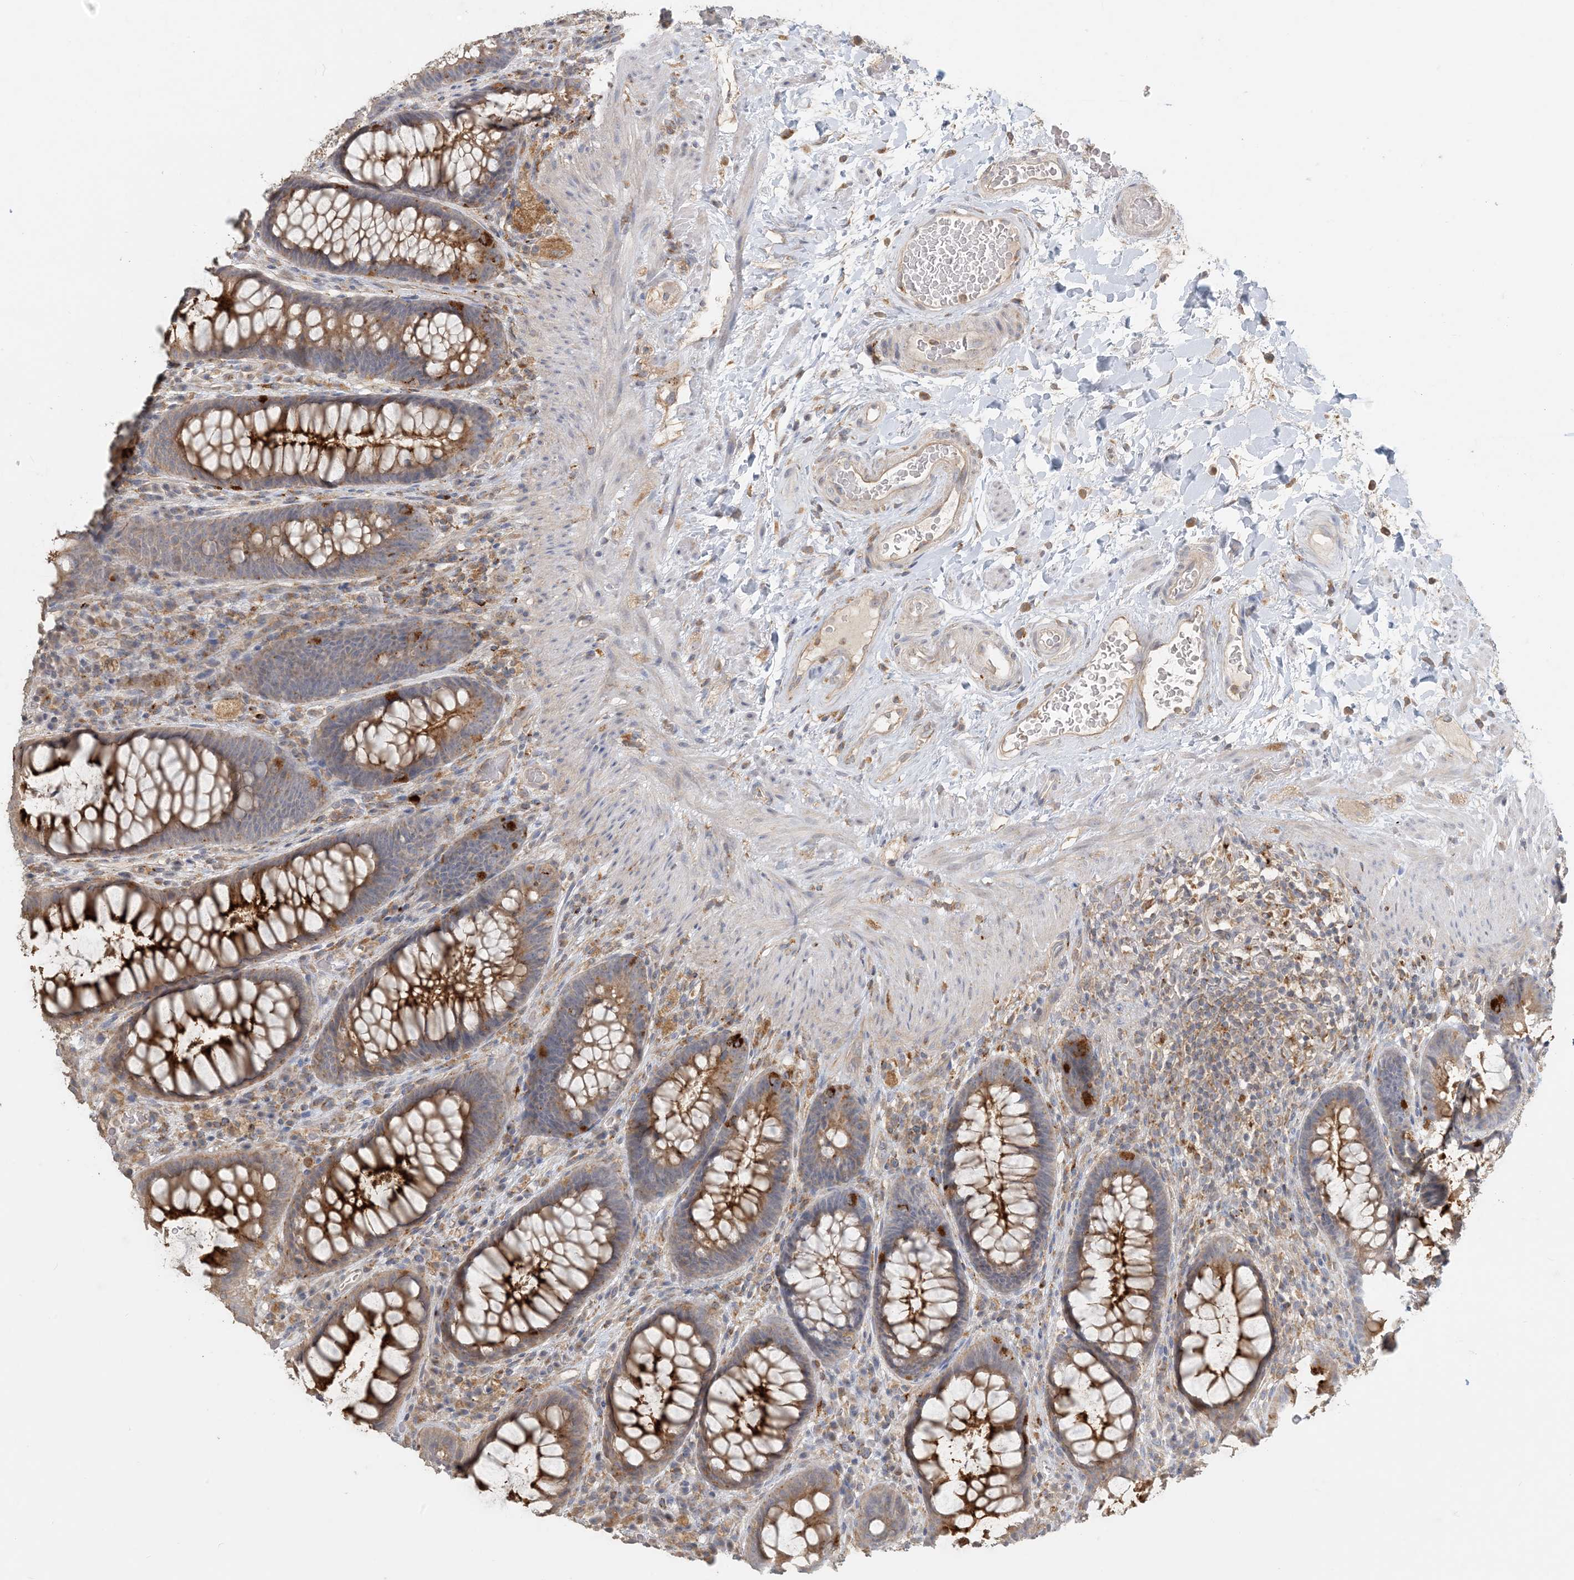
{"staining": {"intensity": "strong", "quantity": ">75%", "location": "cytoplasmic/membranous"}, "tissue": "rectum", "cell_type": "Glandular cells", "image_type": "normal", "snomed": [{"axis": "morphology", "description": "Normal tissue, NOS"}, {"axis": "topography", "description": "Rectum"}], "caption": "Immunohistochemistry (IHC) image of unremarkable rectum stained for a protein (brown), which shows high levels of strong cytoplasmic/membranous staining in approximately >75% of glandular cells.", "gene": "SPPL2A", "patient": {"sex": "female", "age": 46}}